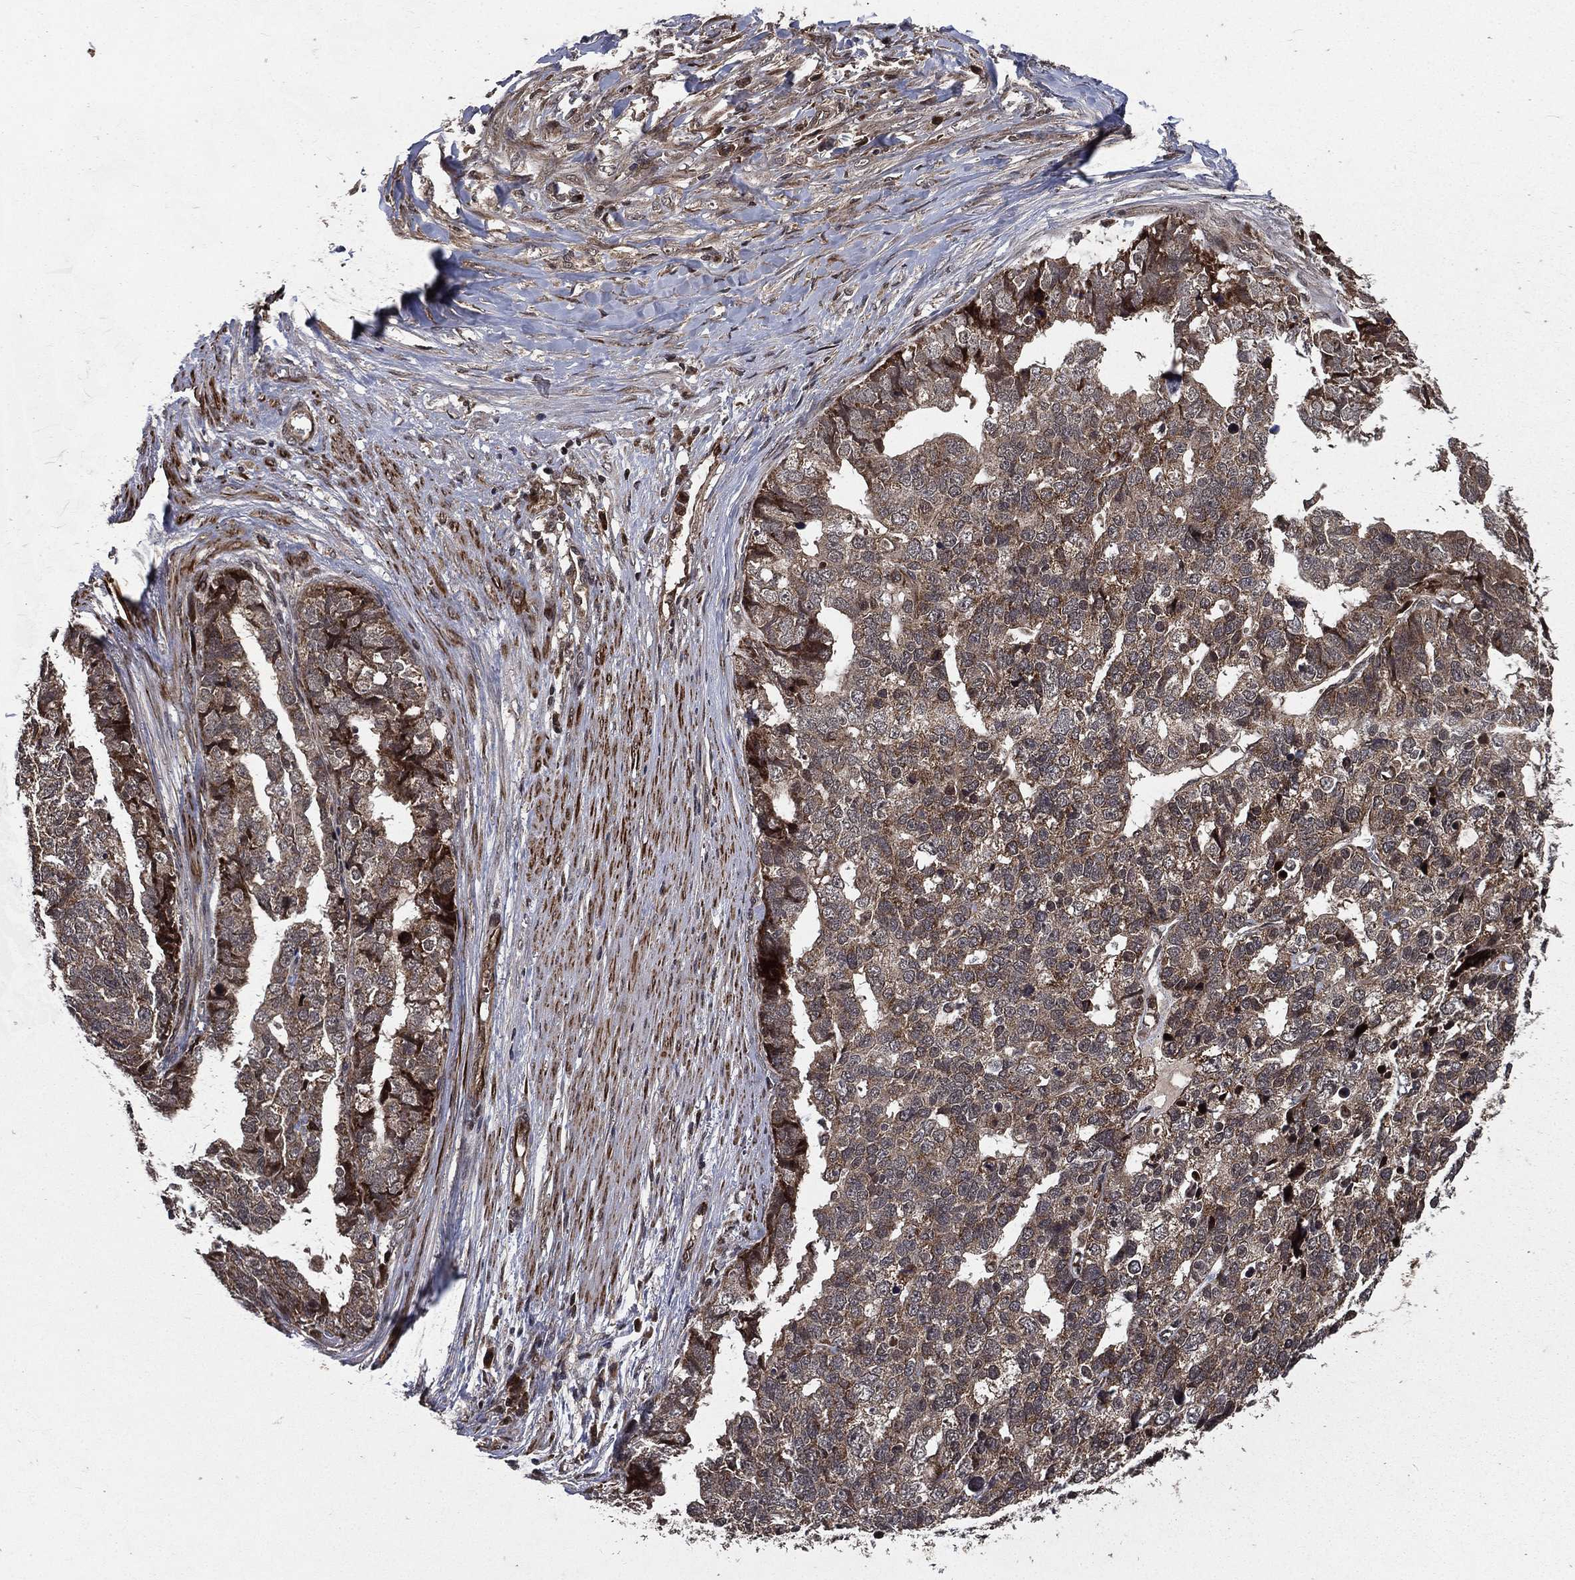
{"staining": {"intensity": "weak", "quantity": "25%-75%", "location": "cytoplasmic/membranous"}, "tissue": "stomach cancer", "cell_type": "Tumor cells", "image_type": "cancer", "snomed": [{"axis": "morphology", "description": "Adenocarcinoma, NOS"}, {"axis": "topography", "description": "Stomach"}], "caption": "Immunohistochemical staining of adenocarcinoma (stomach) reveals weak cytoplasmic/membranous protein staining in about 25%-75% of tumor cells.", "gene": "LENG8", "patient": {"sex": "male", "age": 69}}